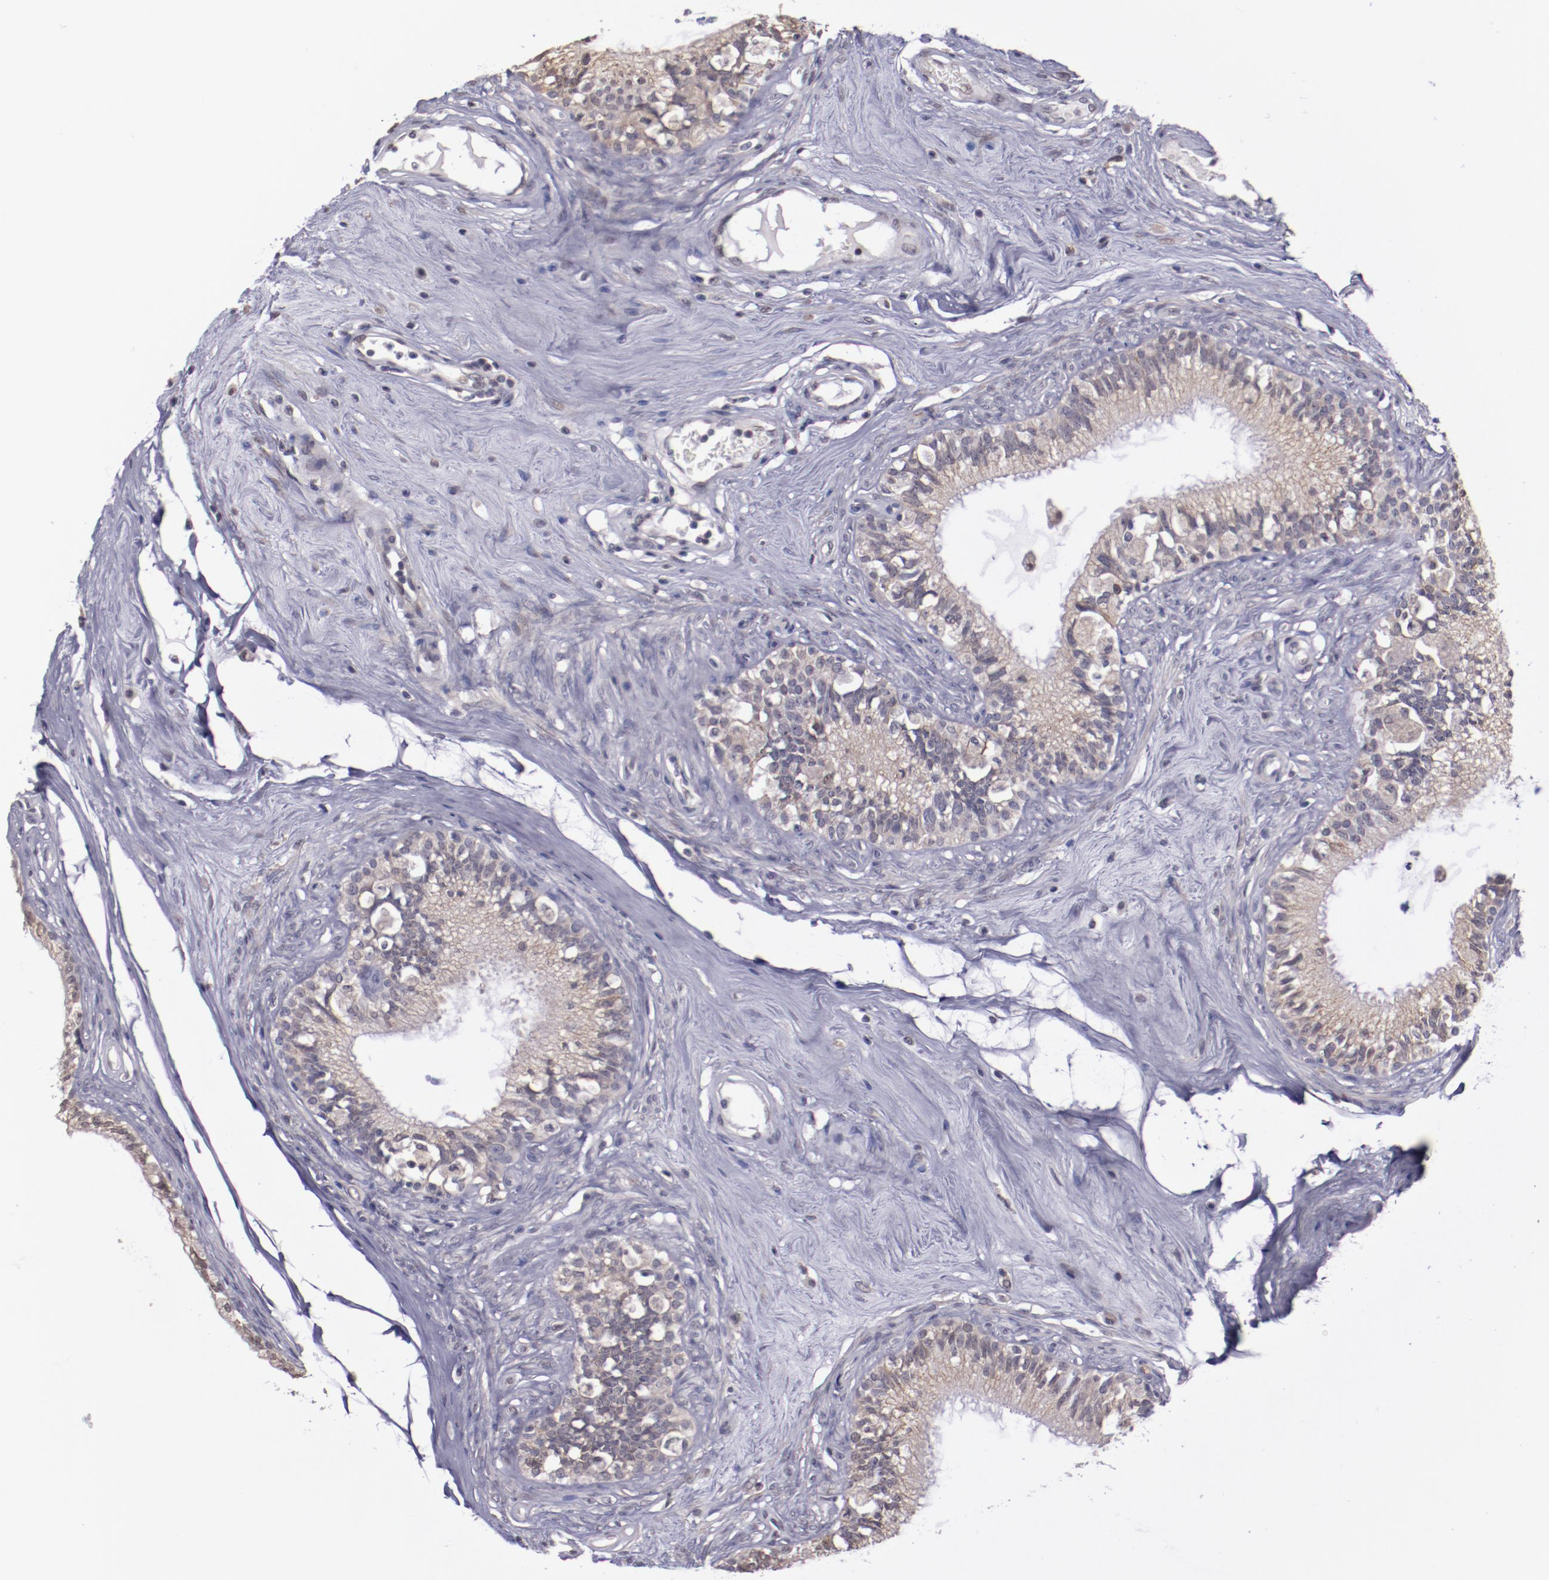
{"staining": {"intensity": "weak", "quantity": "25%-75%", "location": "cytoplasmic/membranous"}, "tissue": "epididymis", "cell_type": "Glandular cells", "image_type": "normal", "snomed": [{"axis": "morphology", "description": "Normal tissue, NOS"}, {"axis": "morphology", "description": "Inflammation, NOS"}, {"axis": "topography", "description": "Epididymis"}], "caption": "Normal epididymis was stained to show a protein in brown. There is low levels of weak cytoplasmic/membranous staining in approximately 25%-75% of glandular cells. The protein is shown in brown color, while the nuclei are stained blue.", "gene": "NRXN3", "patient": {"sex": "male", "age": 84}}